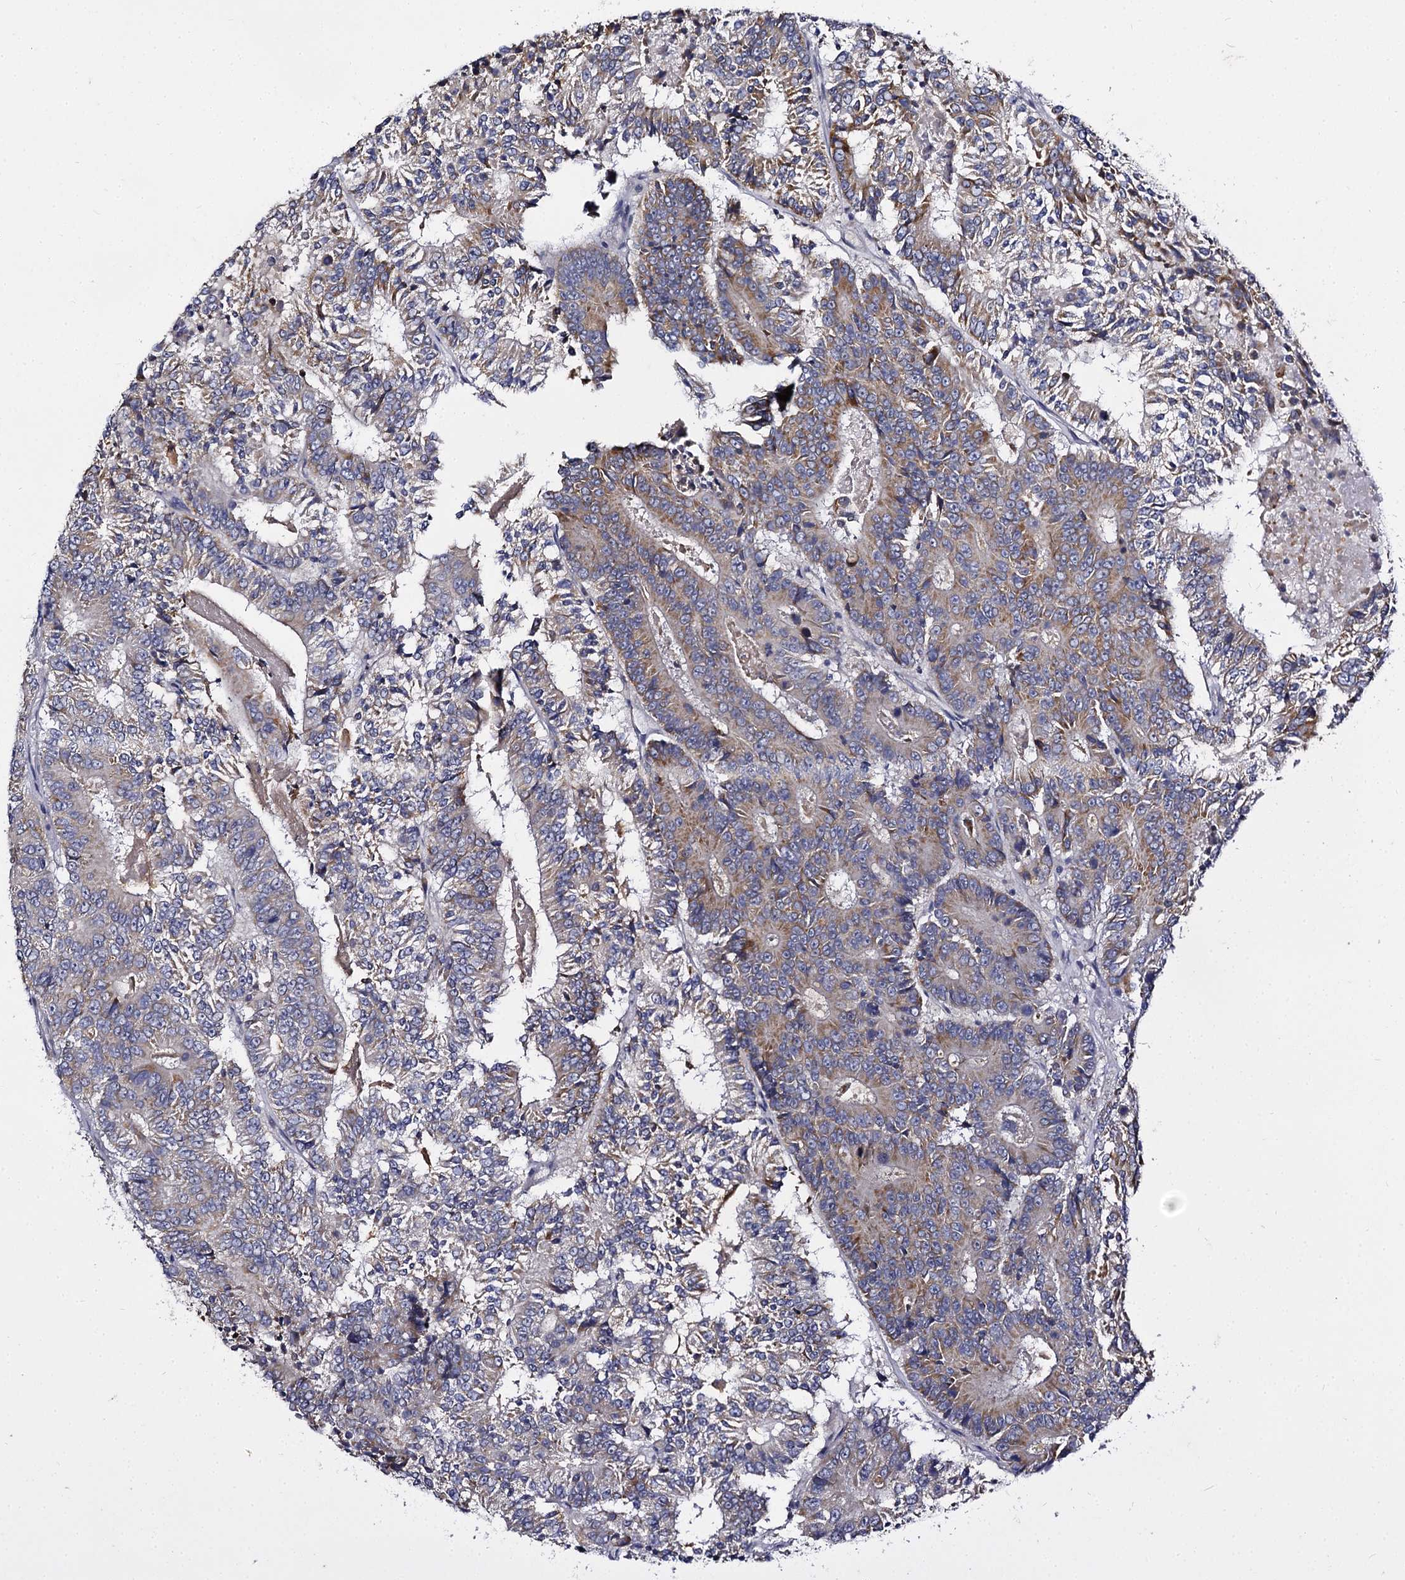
{"staining": {"intensity": "moderate", "quantity": "<25%", "location": "cytoplasmic/membranous"}, "tissue": "colorectal cancer", "cell_type": "Tumor cells", "image_type": "cancer", "snomed": [{"axis": "morphology", "description": "Adenocarcinoma, NOS"}, {"axis": "topography", "description": "Colon"}], "caption": "Tumor cells reveal low levels of moderate cytoplasmic/membranous positivity in about <25% of cells in human colorectal cancer.", "gene": "PANX2", "patient": {"sex": "male", "age": 83}}